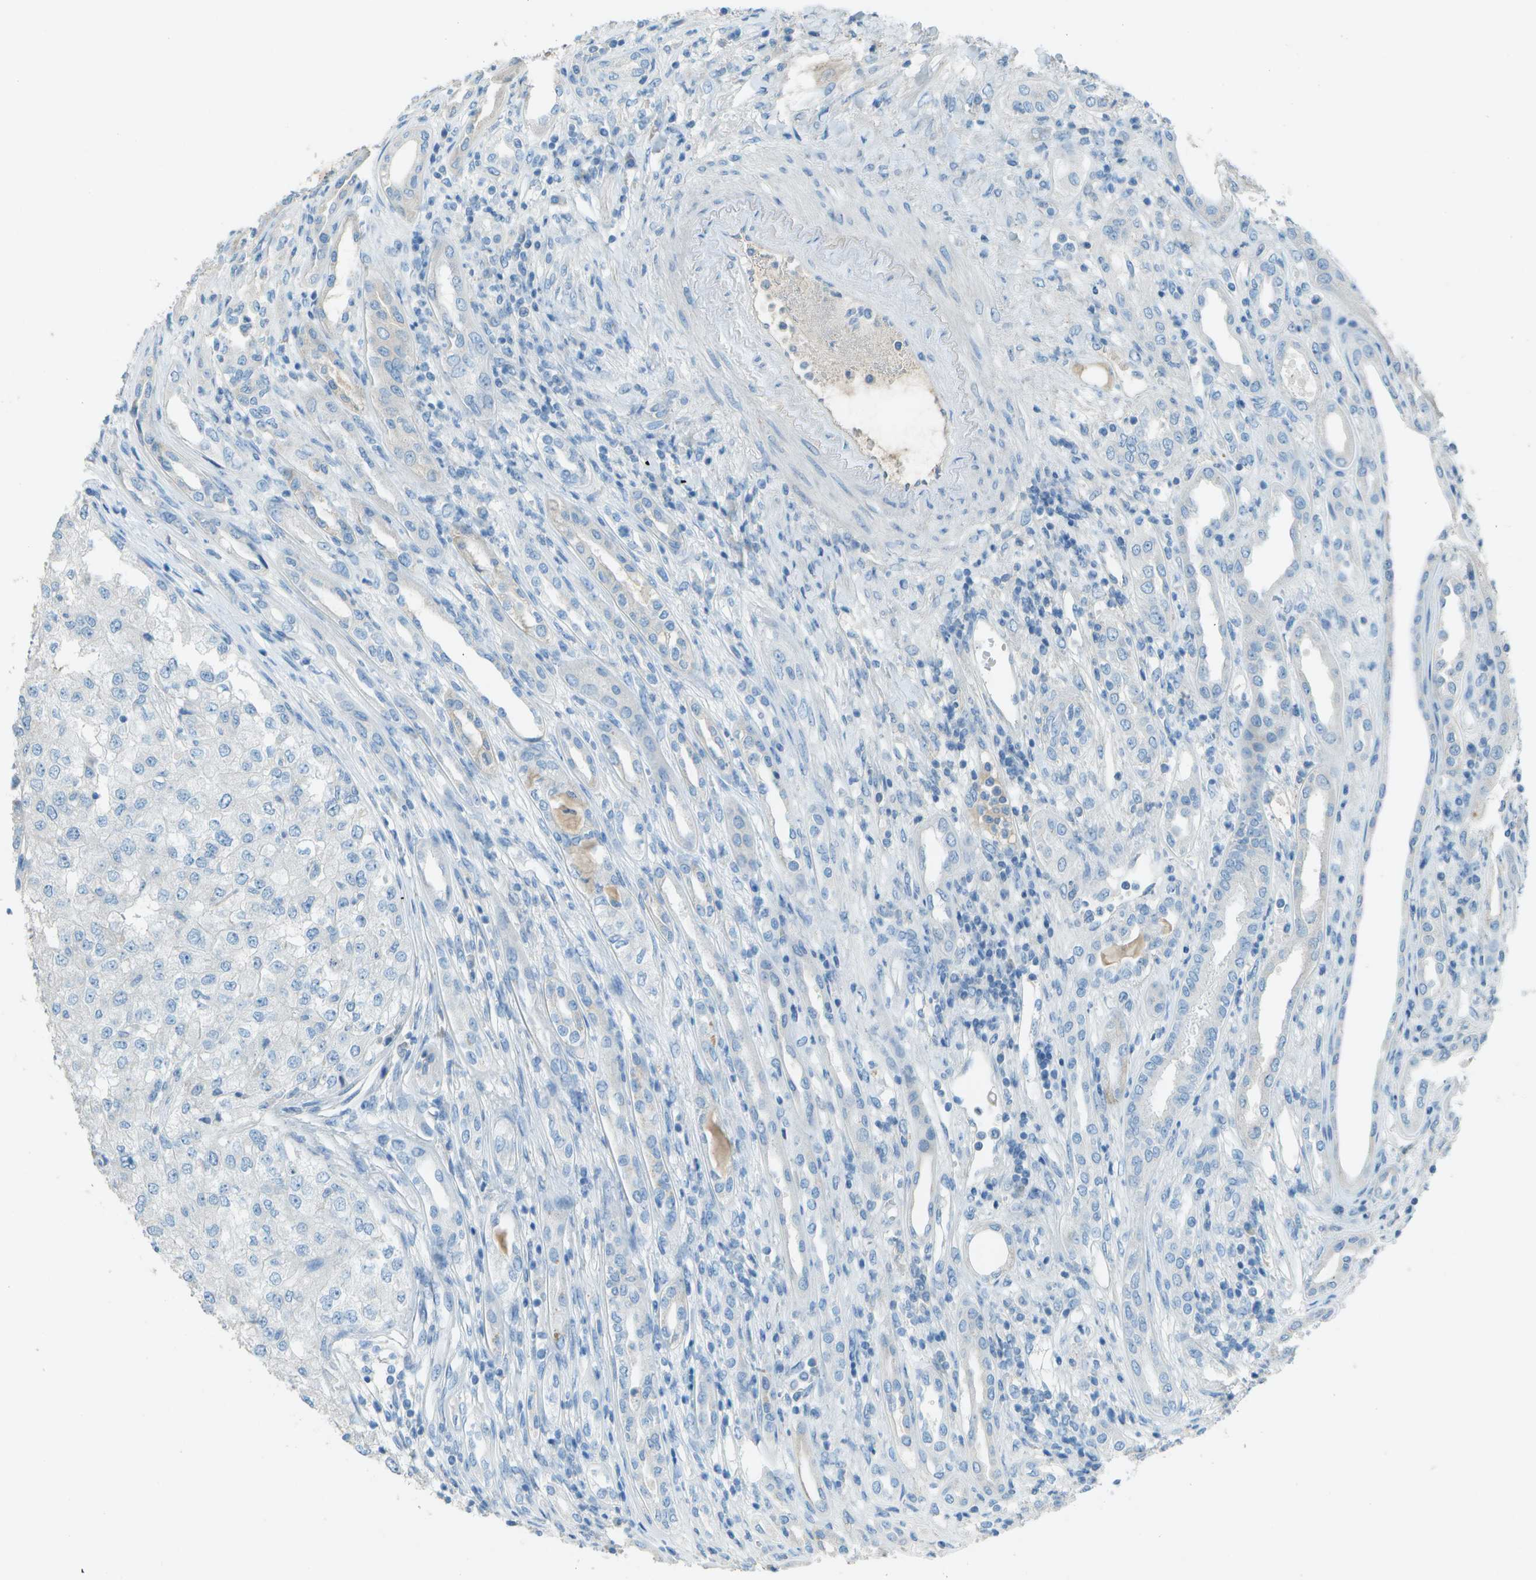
{"staining": {"intensity": "negative", "quantity": "none", "location": "none"}, "tissue": "renal cancer", "cell_type": "Tumor cells", "image_type": "cancer", "snomed": [{"axis": "morphology", "description": "Adenocarcinoma, NOS"}, {"axis": "topography", "description": "Kidney"}], "caption": "DAB (3,3'-diaminobenzidine) immunohistochemical staining of human renal cancer demonstrates no significant positivity in tumor cells.", "gene": "LGI2", "patient": {"sex": "female", "age": 54}}